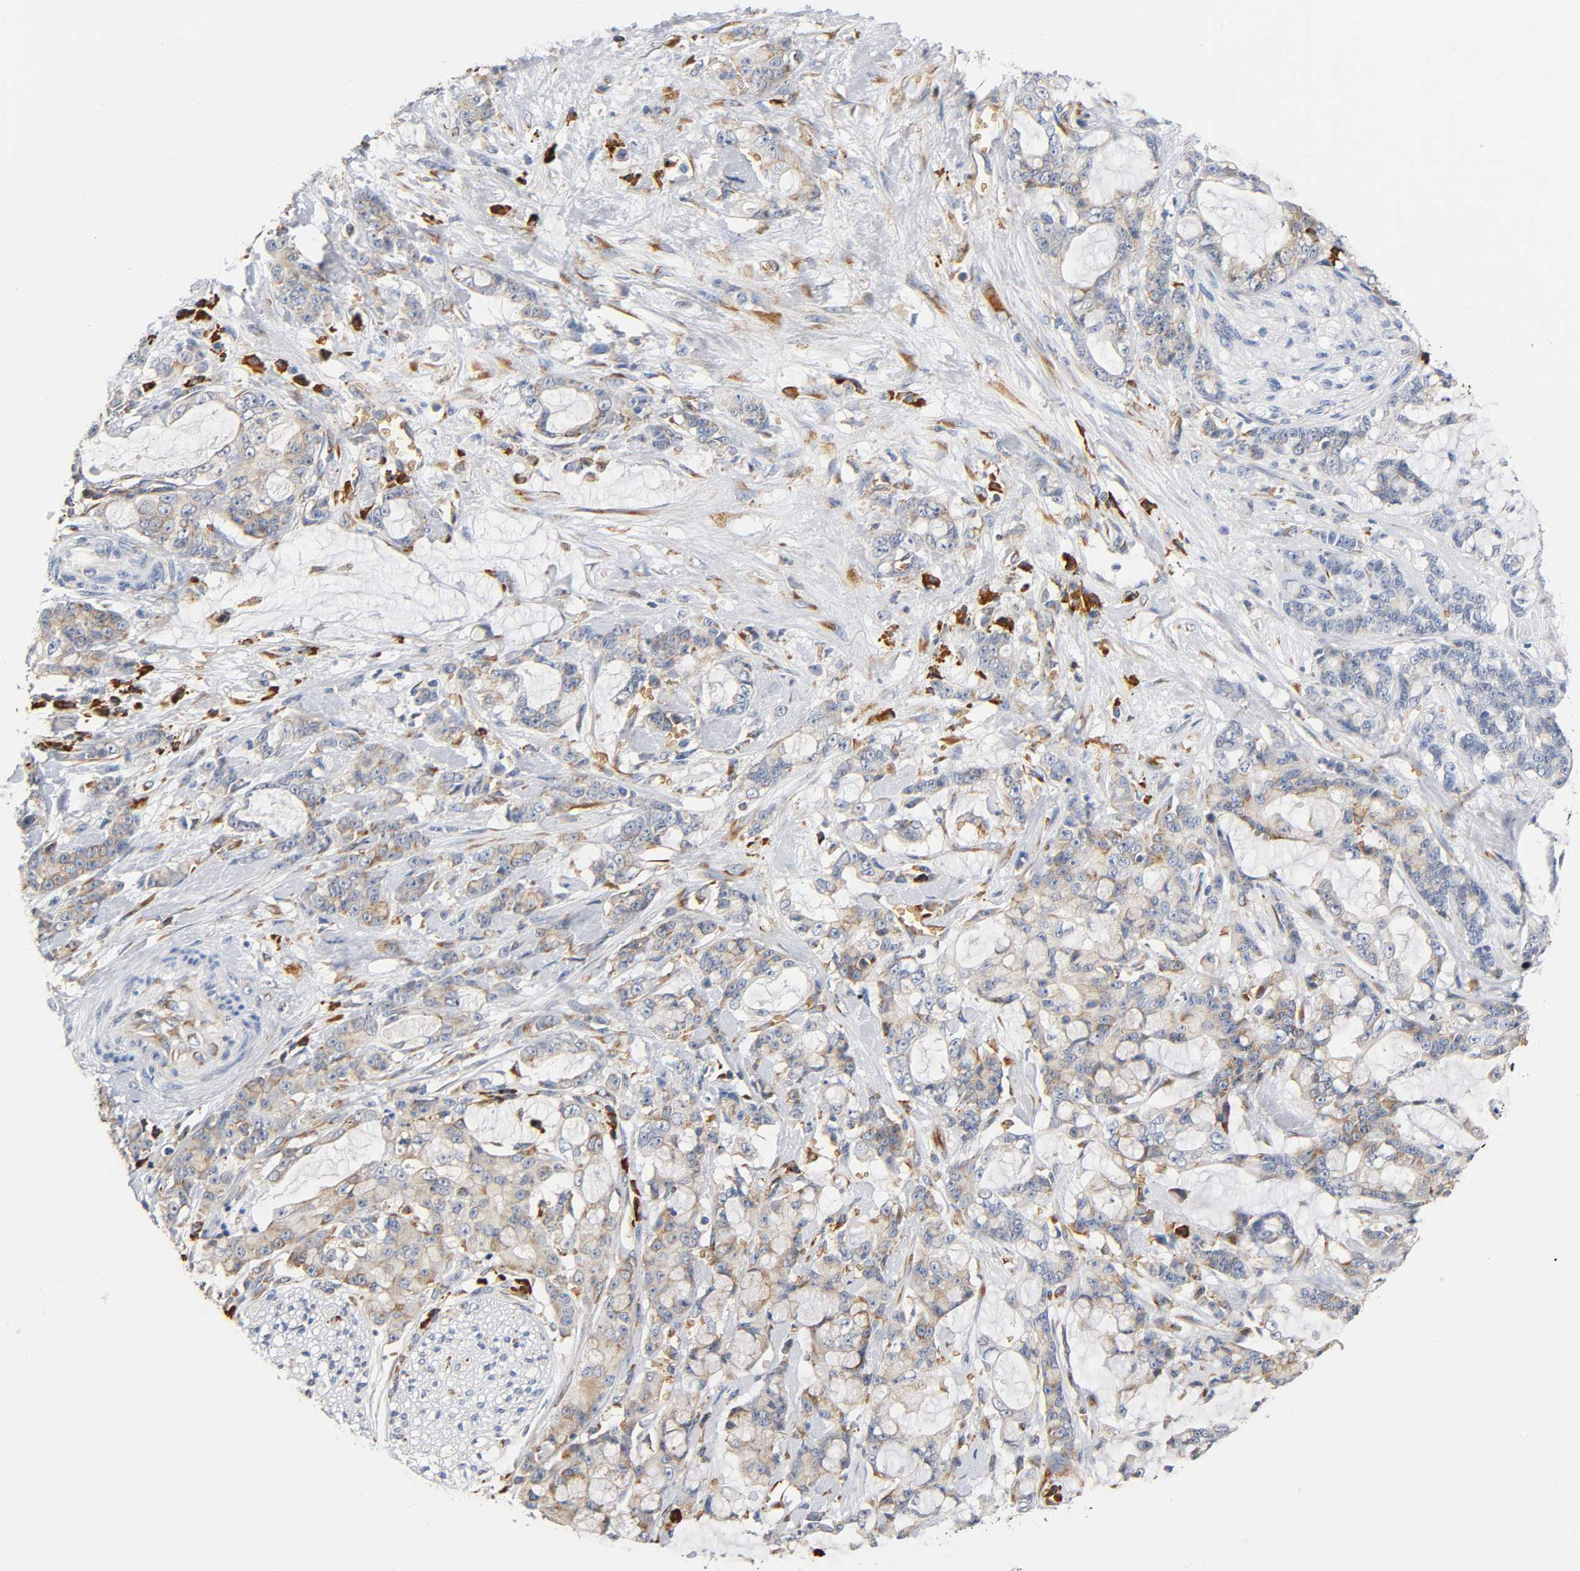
{"staining": {"intensity": "weak", "quantity": ">75%", "location": "cytoplasmic/membranous"}, "tissue": "pancreatic cancer", "cell_type": "Tumor cells", "image_type": "cancer", "snomed": [{"axis": "morphology", "description": "Adenocarcinoma, NOS"}, {"axis": "topography", "description": "Pancreas"}], "caption": "This photomicrograph reveals immunohistochemistry staining of pancreatic cancer, with low weak cytoplasmic/membranous staining in about >75% of tumor cells.", "gene": "UCKL1", "patient": {"sex": "female", "age": 73}}